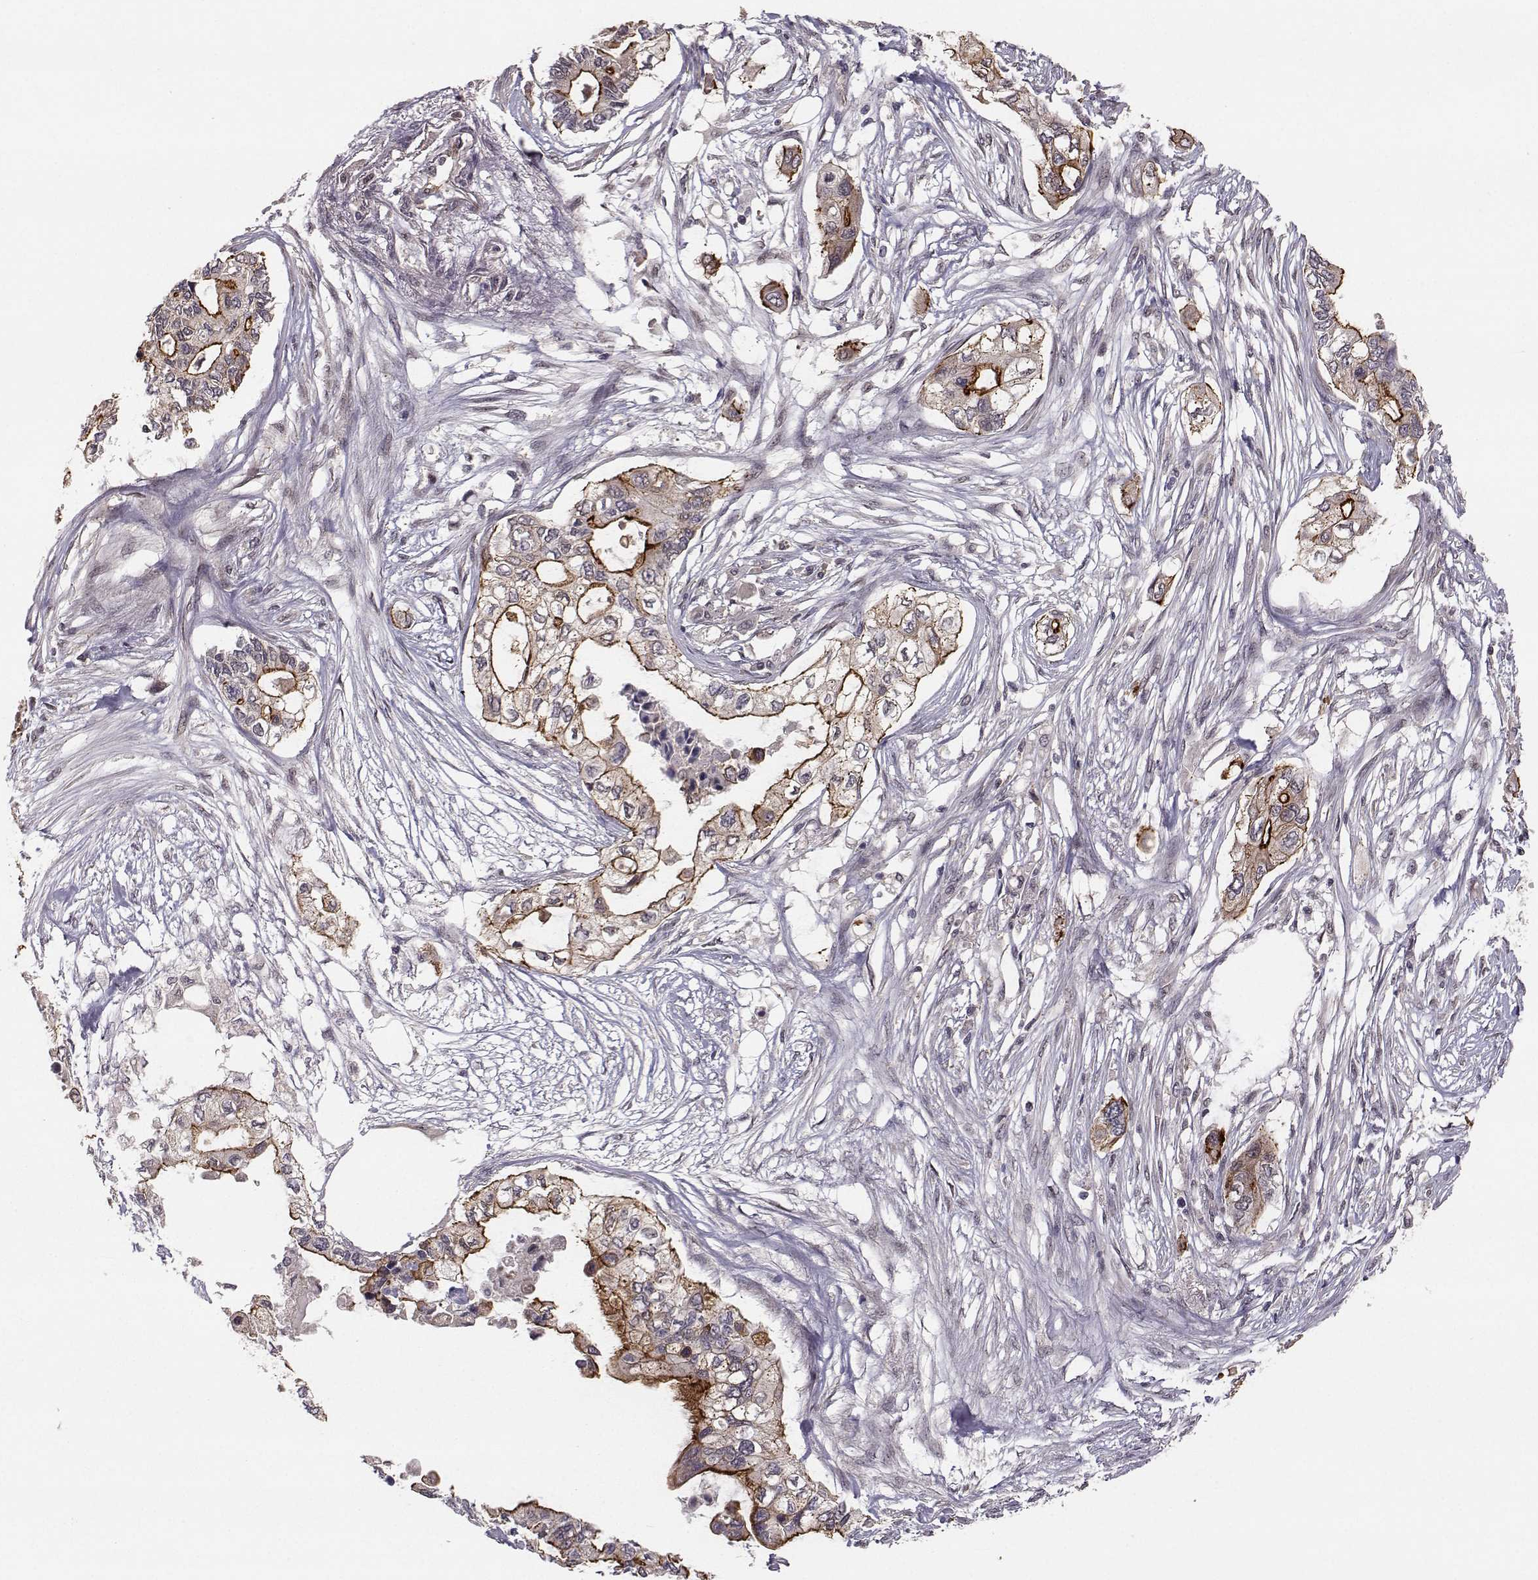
{"staining": {"intensity": "strong", "quantity": "25%-75%", "location": "cytoplasmic/membranous"}, "tissue": "pancreatic cancer", "cell_type": "Tumor cells", "image_type": "cancer", "snomed": [{"axis": "morphology", "description": "Adenocarcinoma, NOS"}, {"axis": "topography", "description": "Pancreas"}], "caption": "The micrograph demonstrates immunohistochemical staining of pancreatic cancer. There is strong cytoplasmic/membranous expression is seen in approximately 25%-75% of tumor cells.", "gene": "PLEKHG3", "patient": {"sex": "female", "age": 63}}